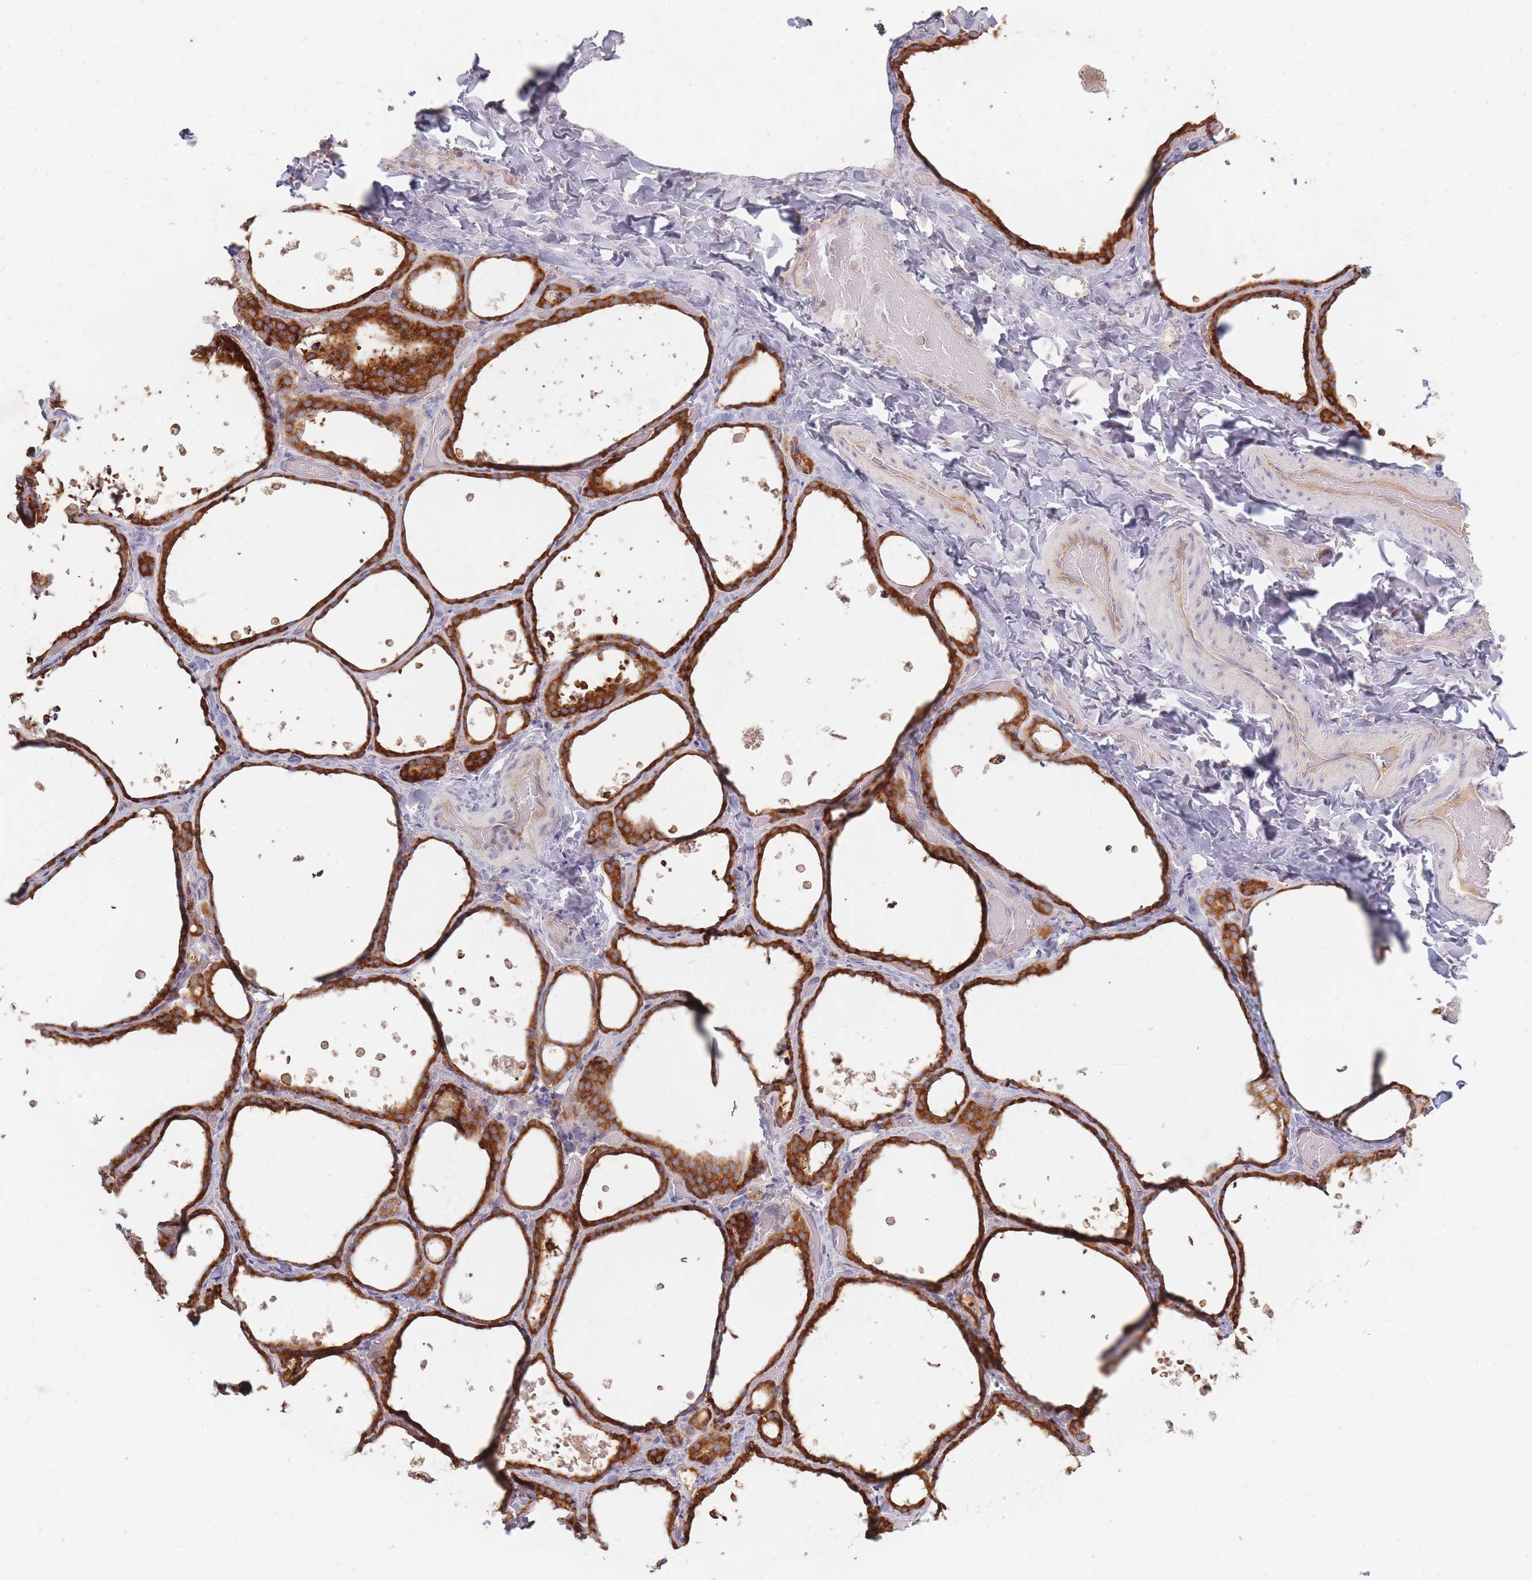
{"staining": {"intensity": "strong", "quantity": ">75%", "location": "cytoplasmic/membranous"}, "tissue": "thyroid gland", "cell_type": "Glandular cells", "image_type": "normal", "snomed": [{"axis": "morphology", "description": "Normal tissue, NOS"}, {"axis": "topography", "description": "Thyroid gland"}], "caption": "This micrograph exhibits immunohistochemistry (IHC) staining of normal human thyroid gland, with high strong cytoplasmic/membranous positivity in about >75% of glandular cells.", "gene": "SMIM14", "patient": {"sex": "female", "age": 44}}